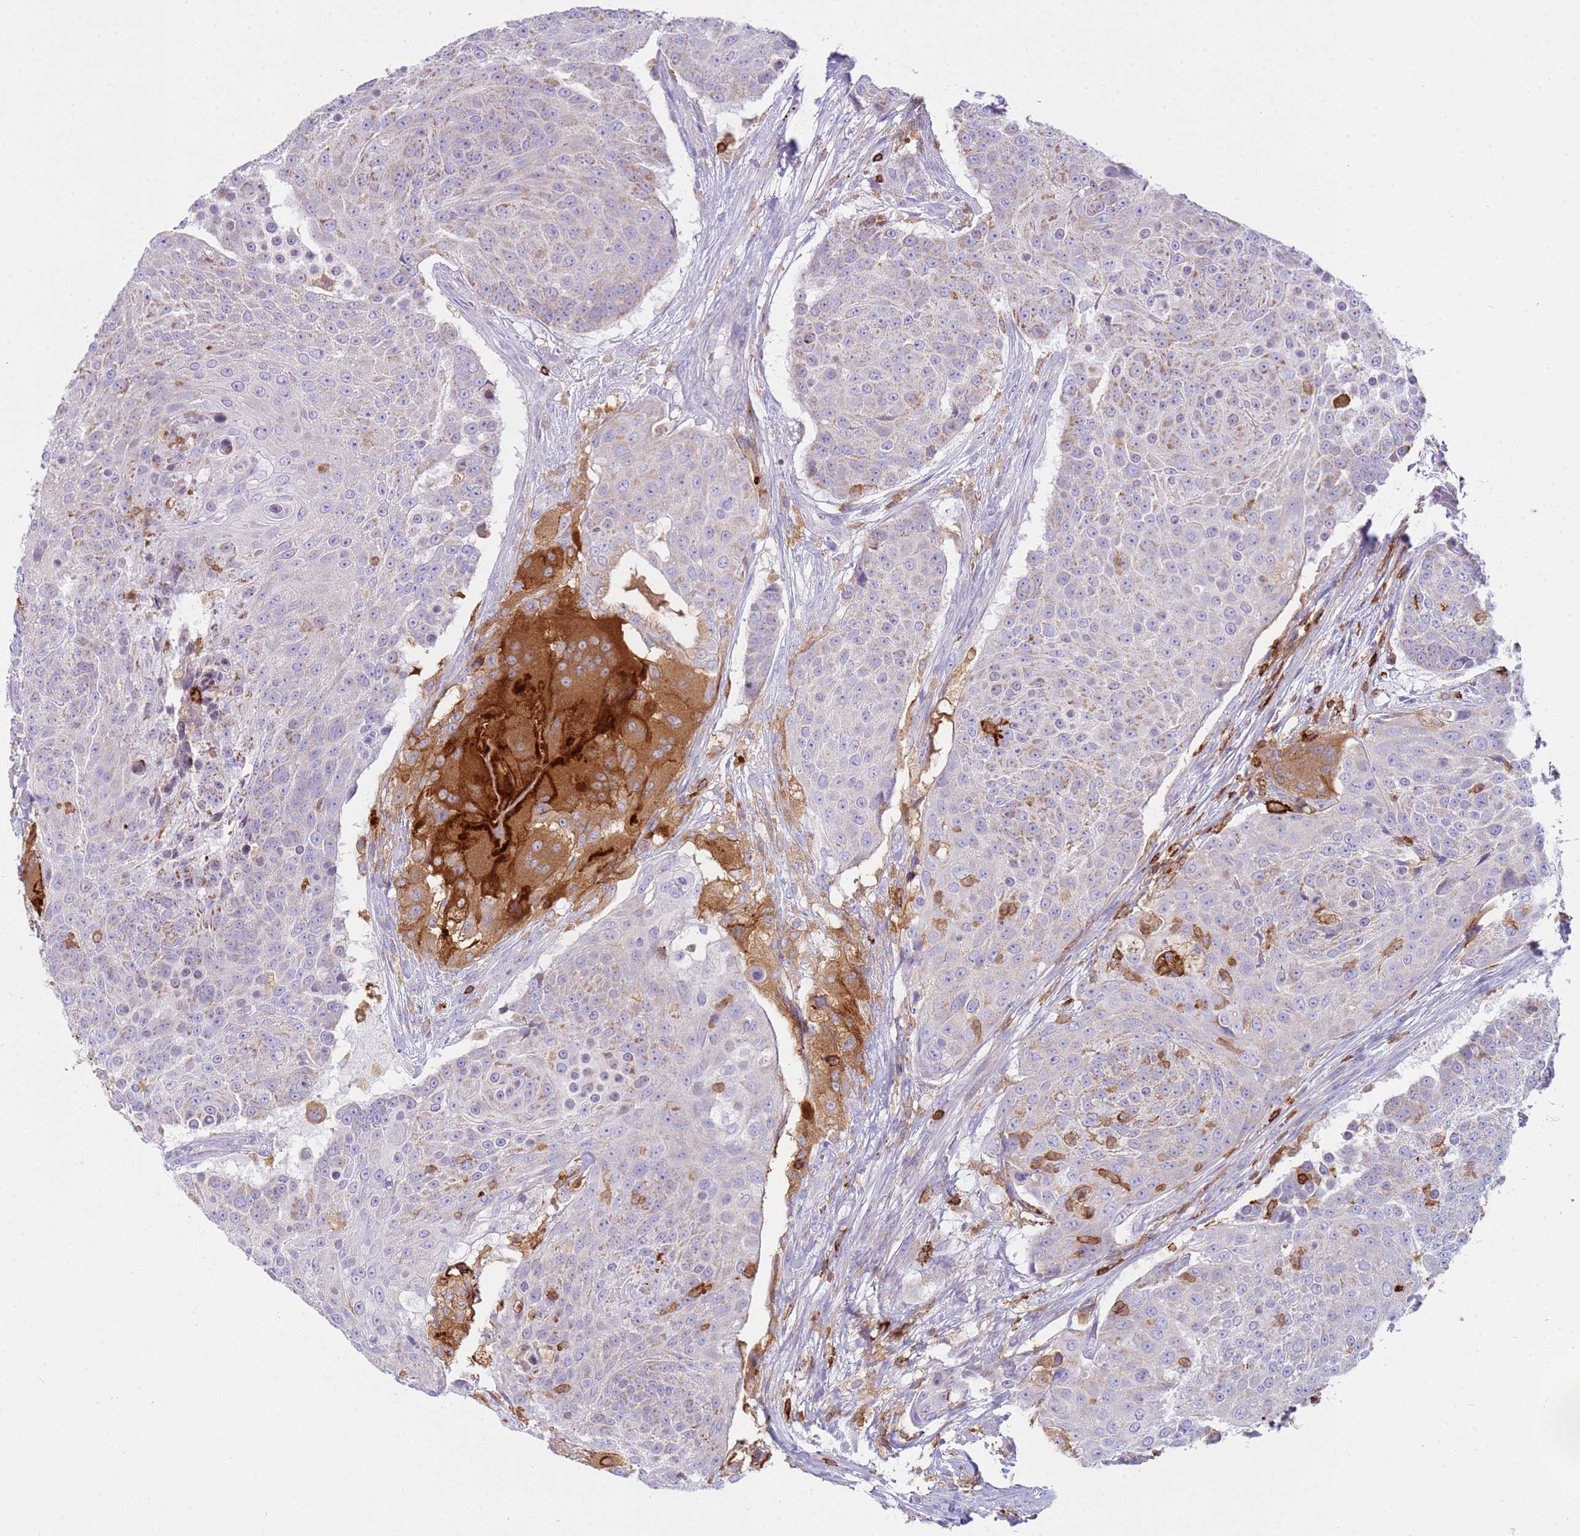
{"staining": {"intensity": "weak", "quantity": "25%-75%", "location": "cytoplasmic/membranous"}, "tissue": "urothelial cancer", "cell_type": "Tumor cells", "image_type": "cancer", "snomed": [{"axis": "morphology", "description": "Urothelial carcinoma, High grade"}, {"axis": "topography", "description": "Urinary bladder"}], "caption": "Immunohistochemistry (IHC) histopathology image of neoplastic tissue: human urothelial cancer stained using IHC reveals low levels of weak protein expression localized specifically in the cytoplasmic/membranous of tumor cells, appearing as a cytoplasmic/membranous brown color.", "gene": "TTPAL", "patient": {"sex": "female", "age": 63}}